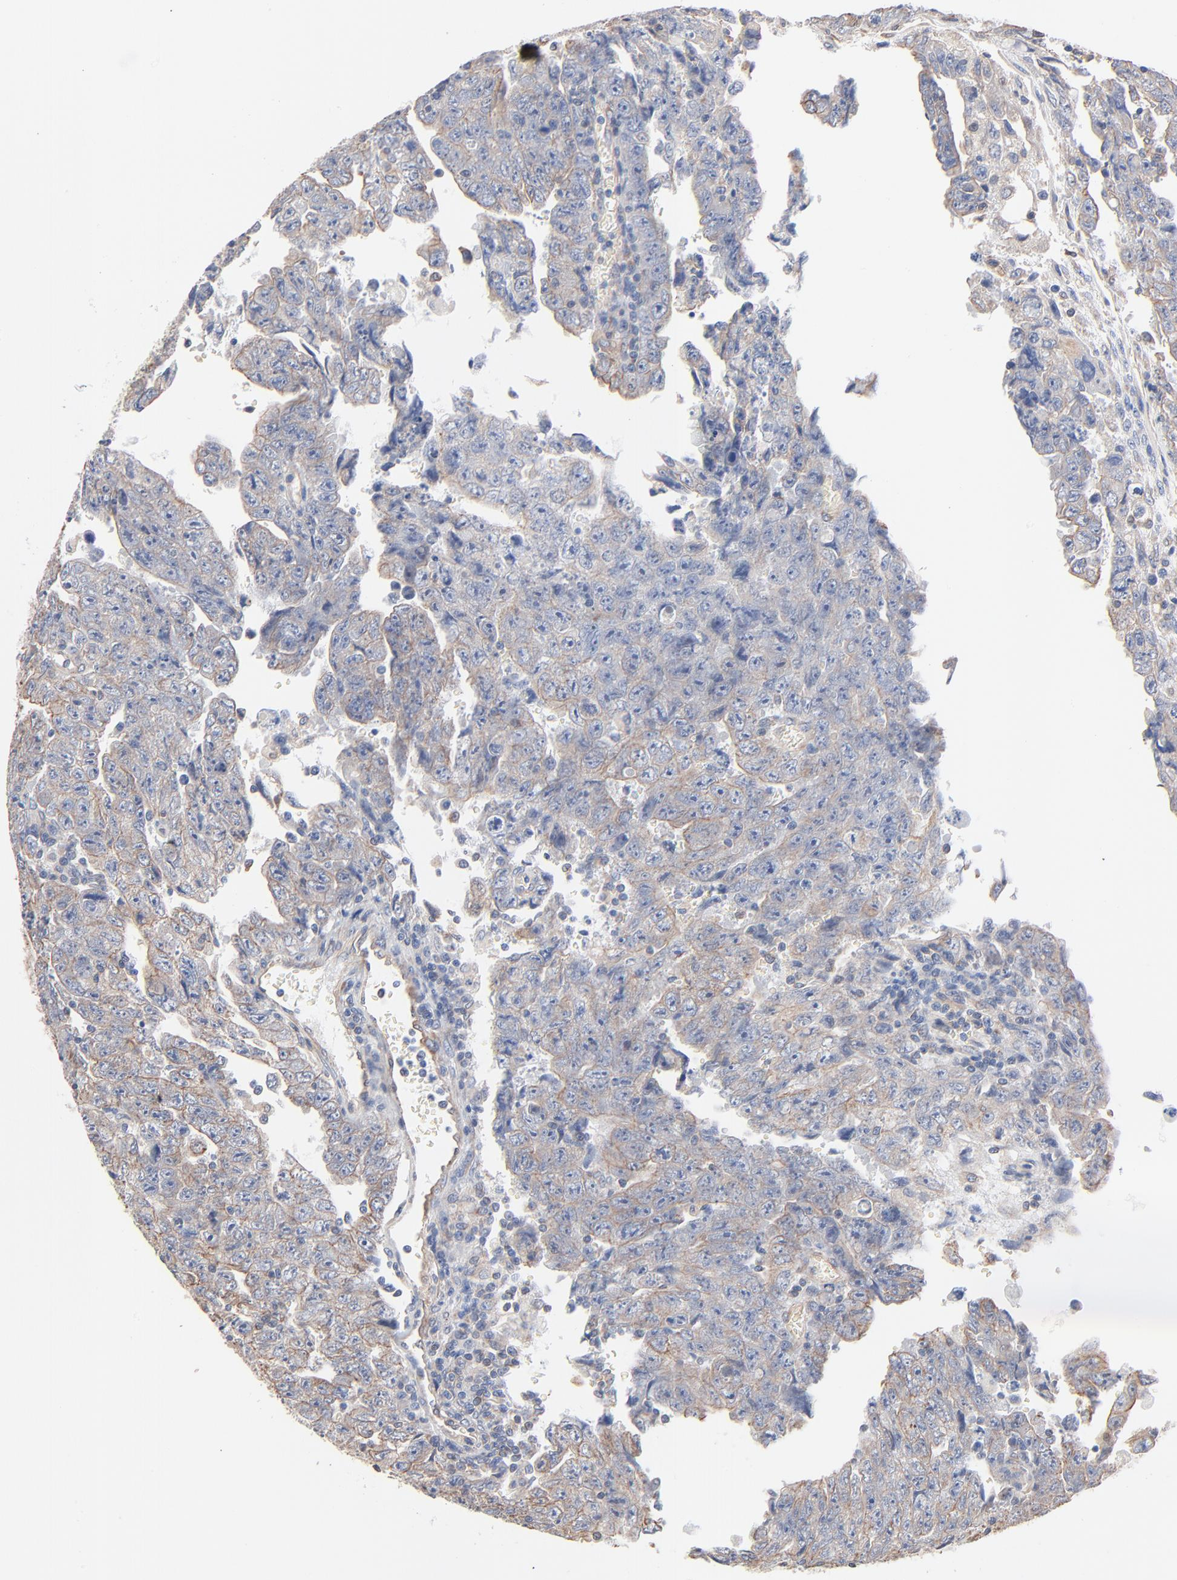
{"staining": {"intensity": "negative", "quantity": "none", "location": "none"}, "tissue": "testis cancer", "cell_type": "Tumor cells", "image_type": "cancer", "snomed": [{"axis": "morphology", "description": "Carcinoma, Embryonal, NOS"}, {"axis": "topography", "description": "Testis"}], "caption": "An image of human embryonal carcinoma (testis) is negative for staining in tumor cells. (Immunohistochemistry (ihc), brightfield microscopy, high magnification).", "gene": "ABCD4", "patient": {"sex": "male", "age": 28}}